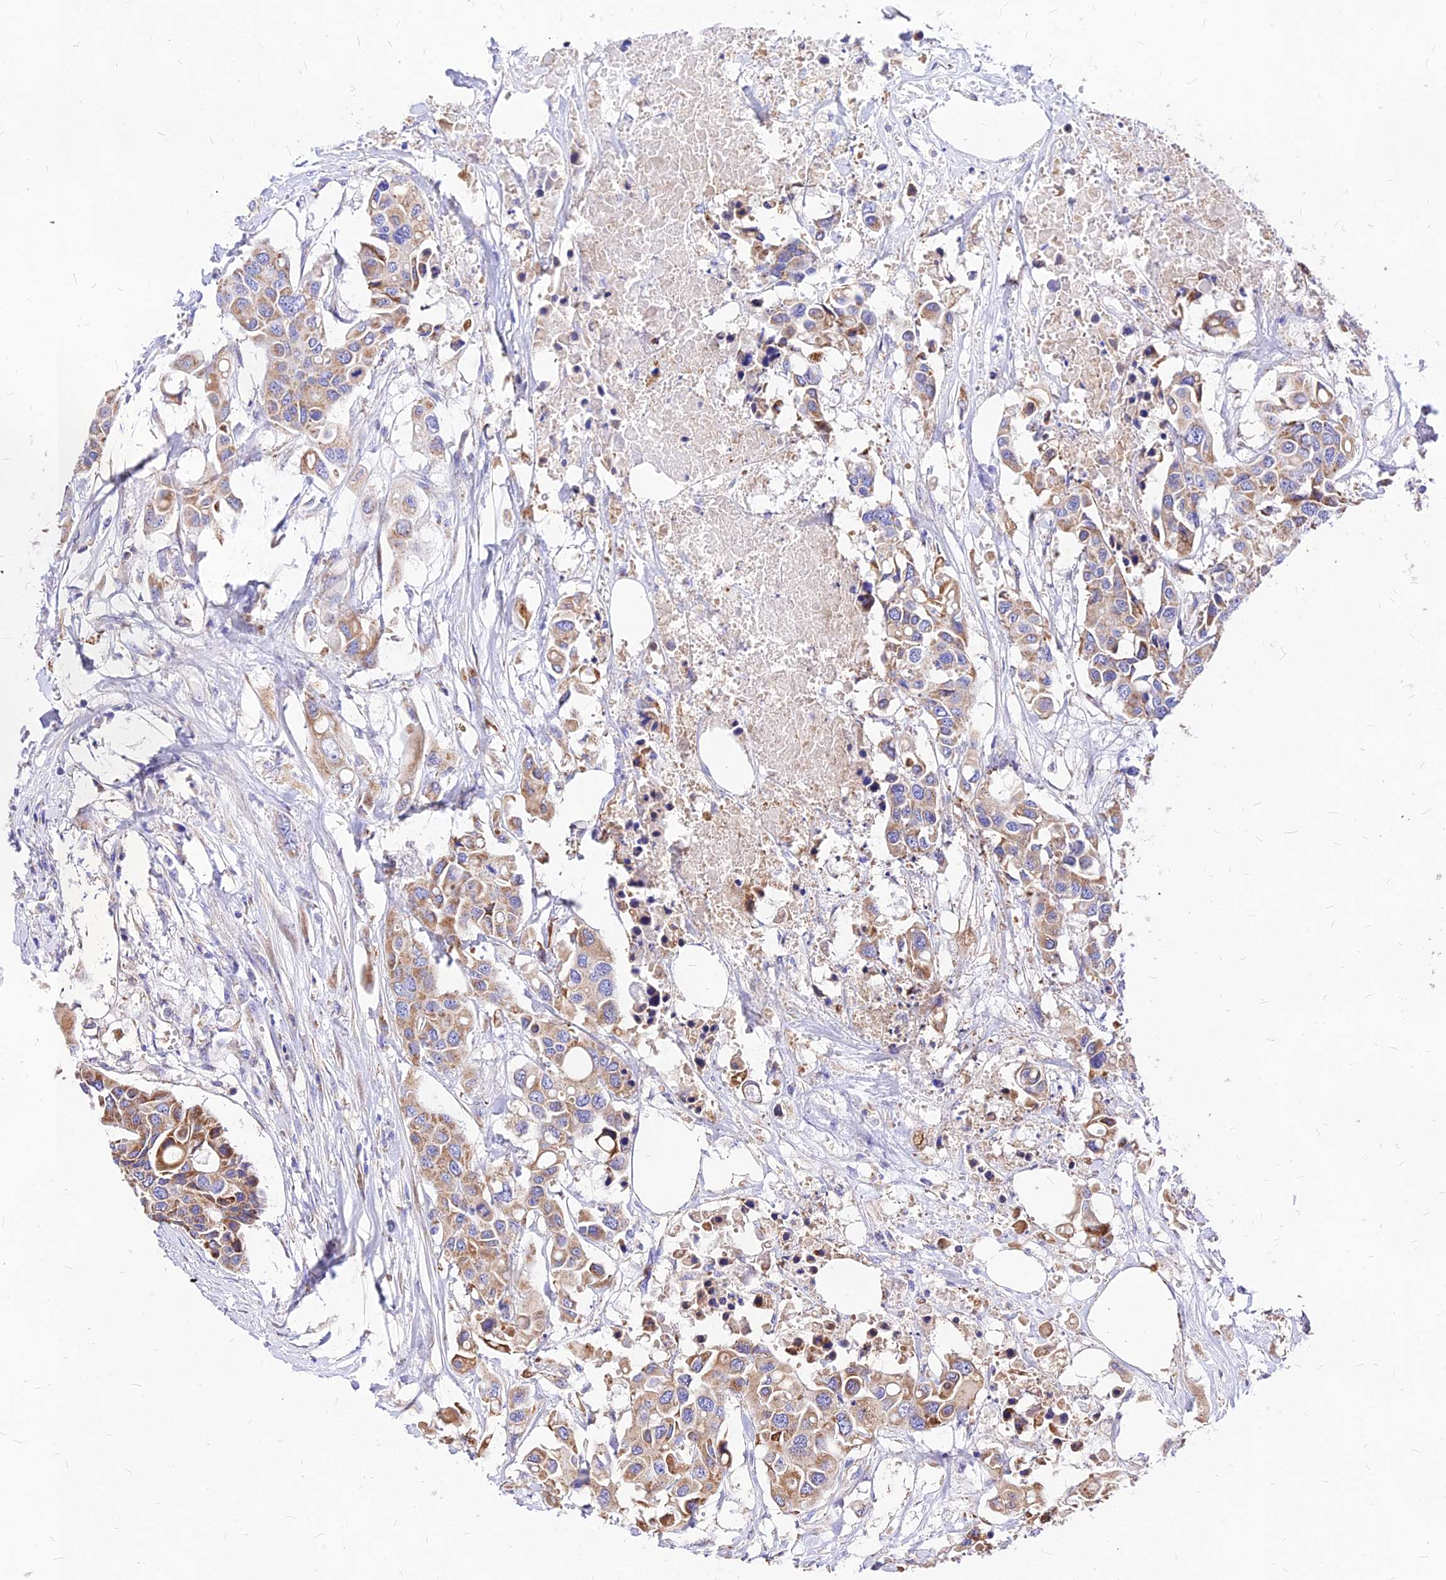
{"staining": {"intensity": "moderate", "quantity": ">75%", "location": "cytoplasmic/membranous"}, "tissue": "colorectal cancer", "cell_type": "Tumor cells", "image_type": "cancer", "snomed": [{"axis": "morphology", "description": "Adenocarcinoma, NOS"}, {"axis": "topography", "description": "Colon"}], "caption": "This micrograph reveals immunohistochemistry (IHC) staining of colorectal cancer, with medium moderate cytoplasmic/membranous positivity in about >75% of tumor cells.", "gene": "MRPL3", "patient": {"sex": "male", "age": 77}}